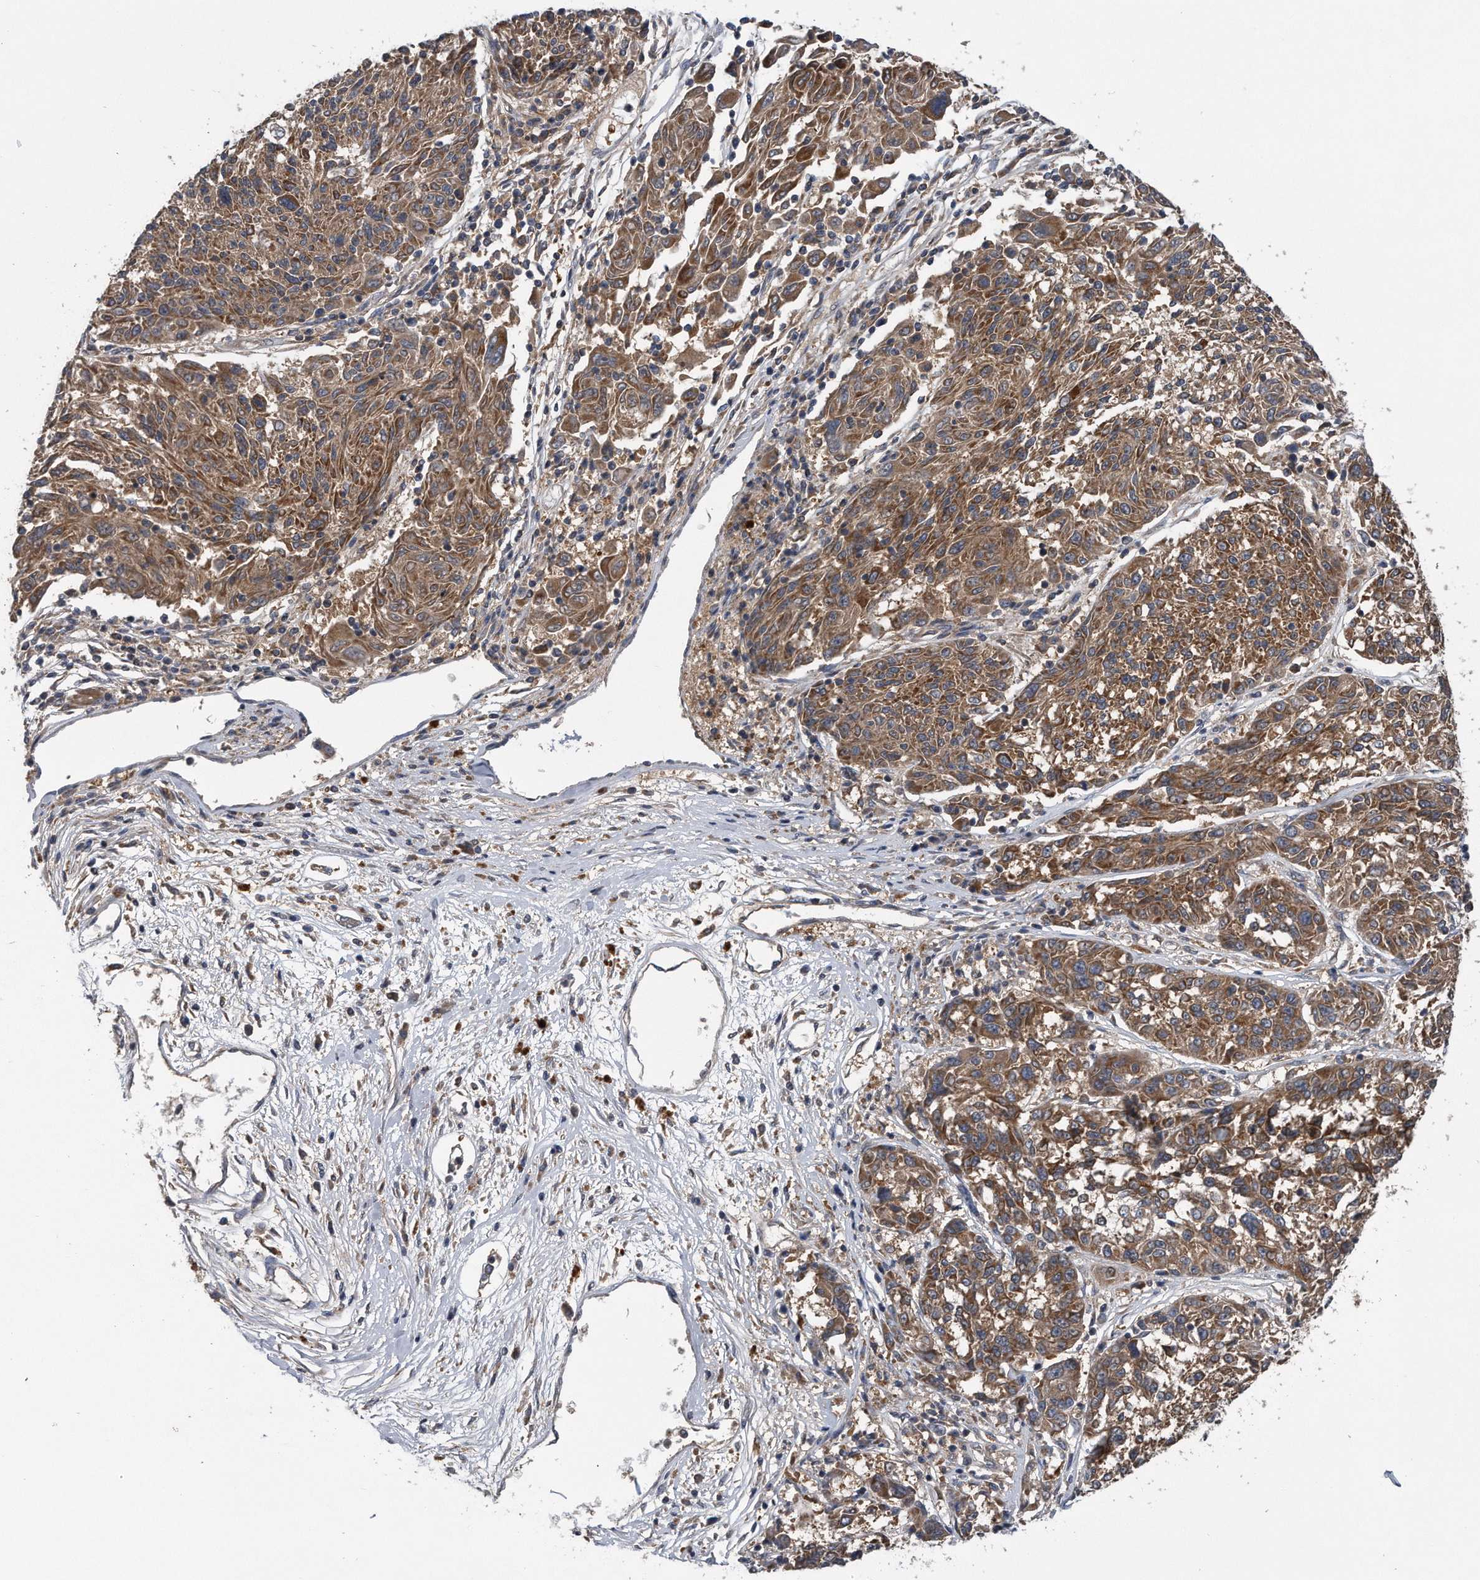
{"staining": {"intensity": "moderate", "quantity": ">75%", "location": "cytoplasmic/membranous"}, "tissue": "melanoma", "cell_type": "Tumor cells", "image_type": "cancer", "snomed": [{"axis": "morphology", "description": "Malignant melanoma, NOS"}, {"axis": "topography", "description": "Skin"}], "caption": "This is a histology image of immunohistochemistry (IHC) staining of melanoma, which shows moderate staining in the cytoplasmic/membranous of tumor cells.", "gene": "ALPK2", "patient": {"sex": "male", "age": 53}}